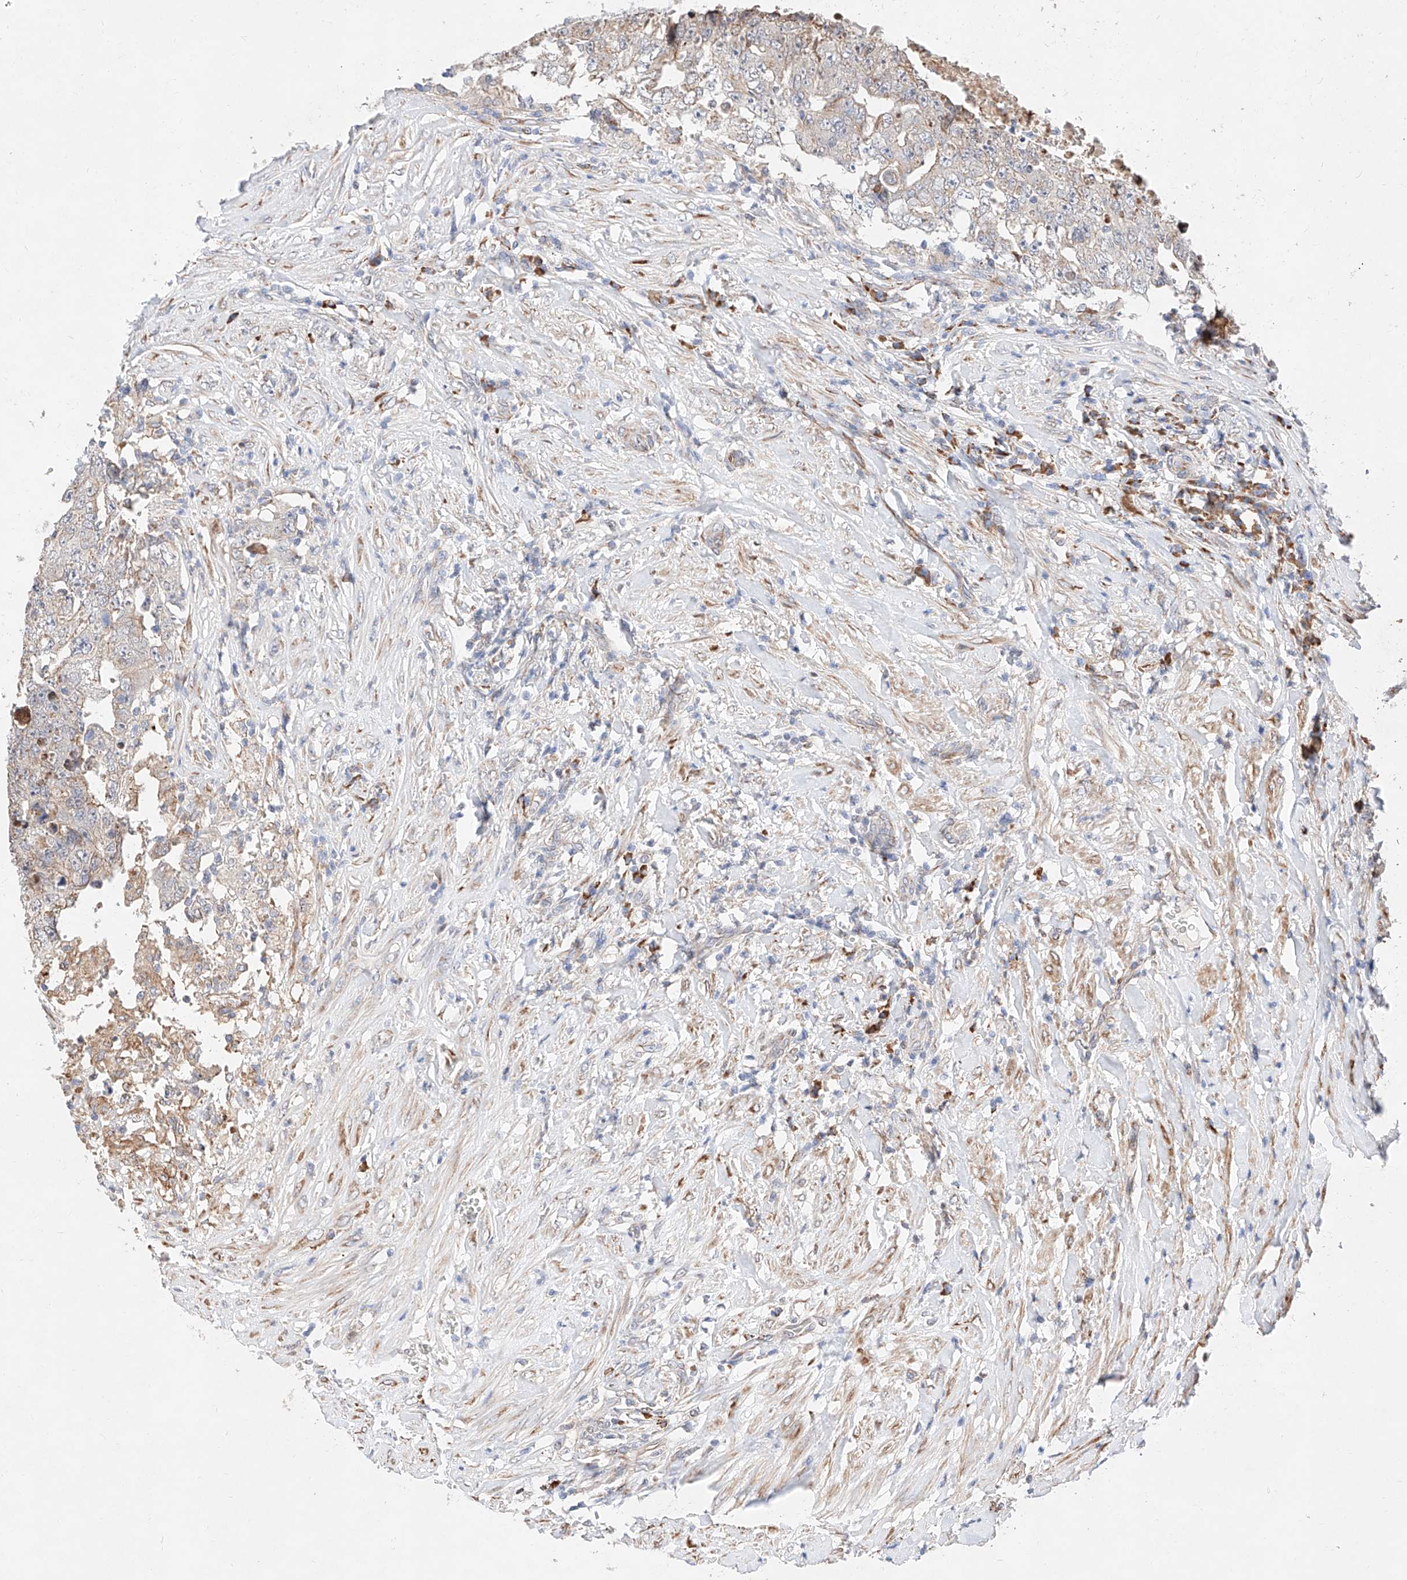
{"staining": {"intensity": "negative", "quantity": "none", "location": "none"}, "tissue": "testis cancer", "cell_type": "Tumor cells", "image_type": "cancer", "snomed": [{"axis": "morphology", "description": "Carcinoma, Embryonal, NOS"}, {"axis": "topography", "description": "Testis"}], "caption": "This is a histopathology image of immunohistochemistry (IHC) staining of testis cancer (embryonal carcinoma), which shows no staining in tumor cells. Brightfield microscopy of immunohistochemistry stained with DAB (brown) and hematoxylin (blue), captured at high magnification.", "gene": "ATP9B", "patient": {"sex": "male", "age": 26}}